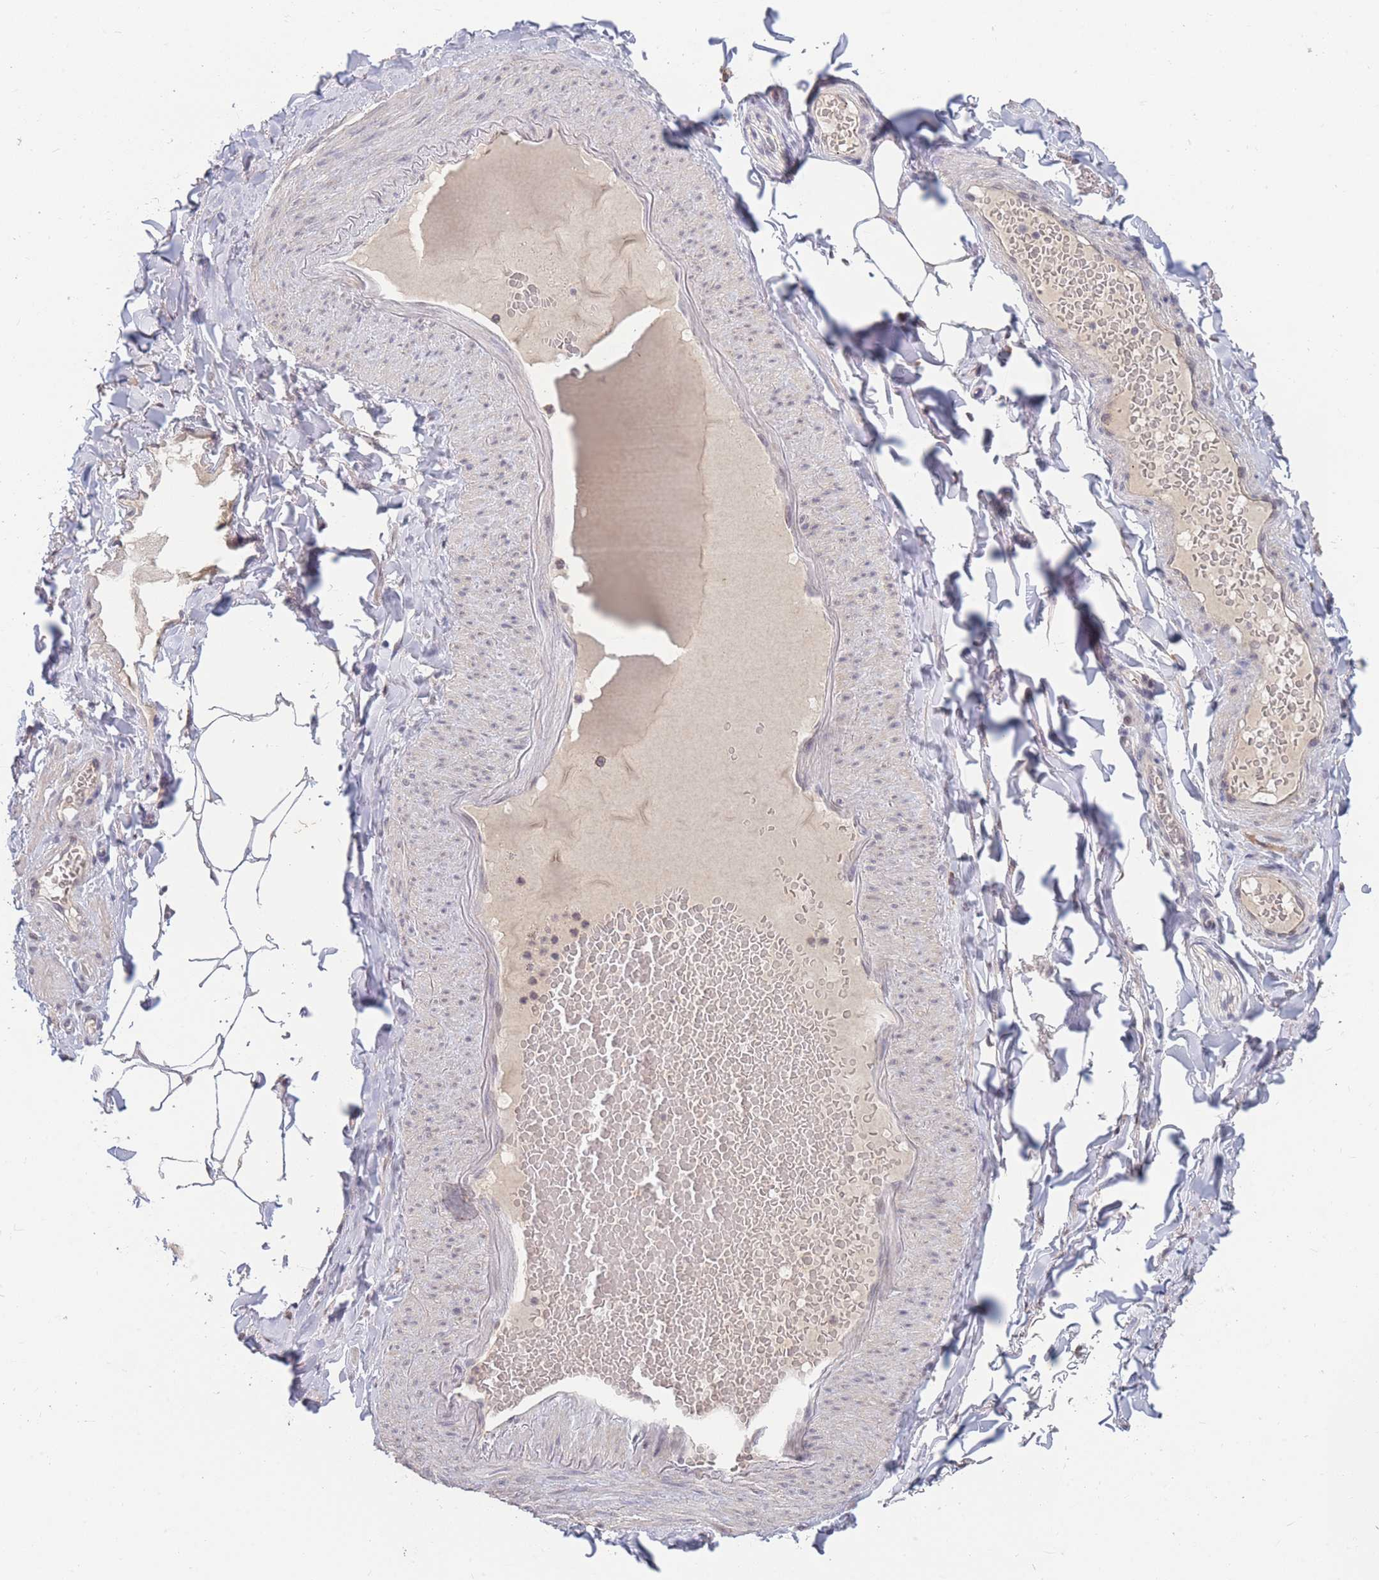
{"staining": {"intensity": "negative", "quantity": "none", "location": "none"}, "tissue": "adipose tissue", "cell_type": "Adipocytes", "image_type": "normal", "snomed": [{"axis": "morphology", "description": "Normal tissue, NOS"}, {"axis": "topography", "description": "Soft tissue"}, {"axis": "topography", "description": "Vascular tissue"}], "caption": "Micrograph shows no significant protein positivity in adipocytes of unremarkable adipose tissue. Brightfield microscopy of IHC stained with DAB (brown) and hematoxylin (blue), captured at high magnification.", "gene": "SNRPA1", "patient": {"sex": "male", "age": 54}}